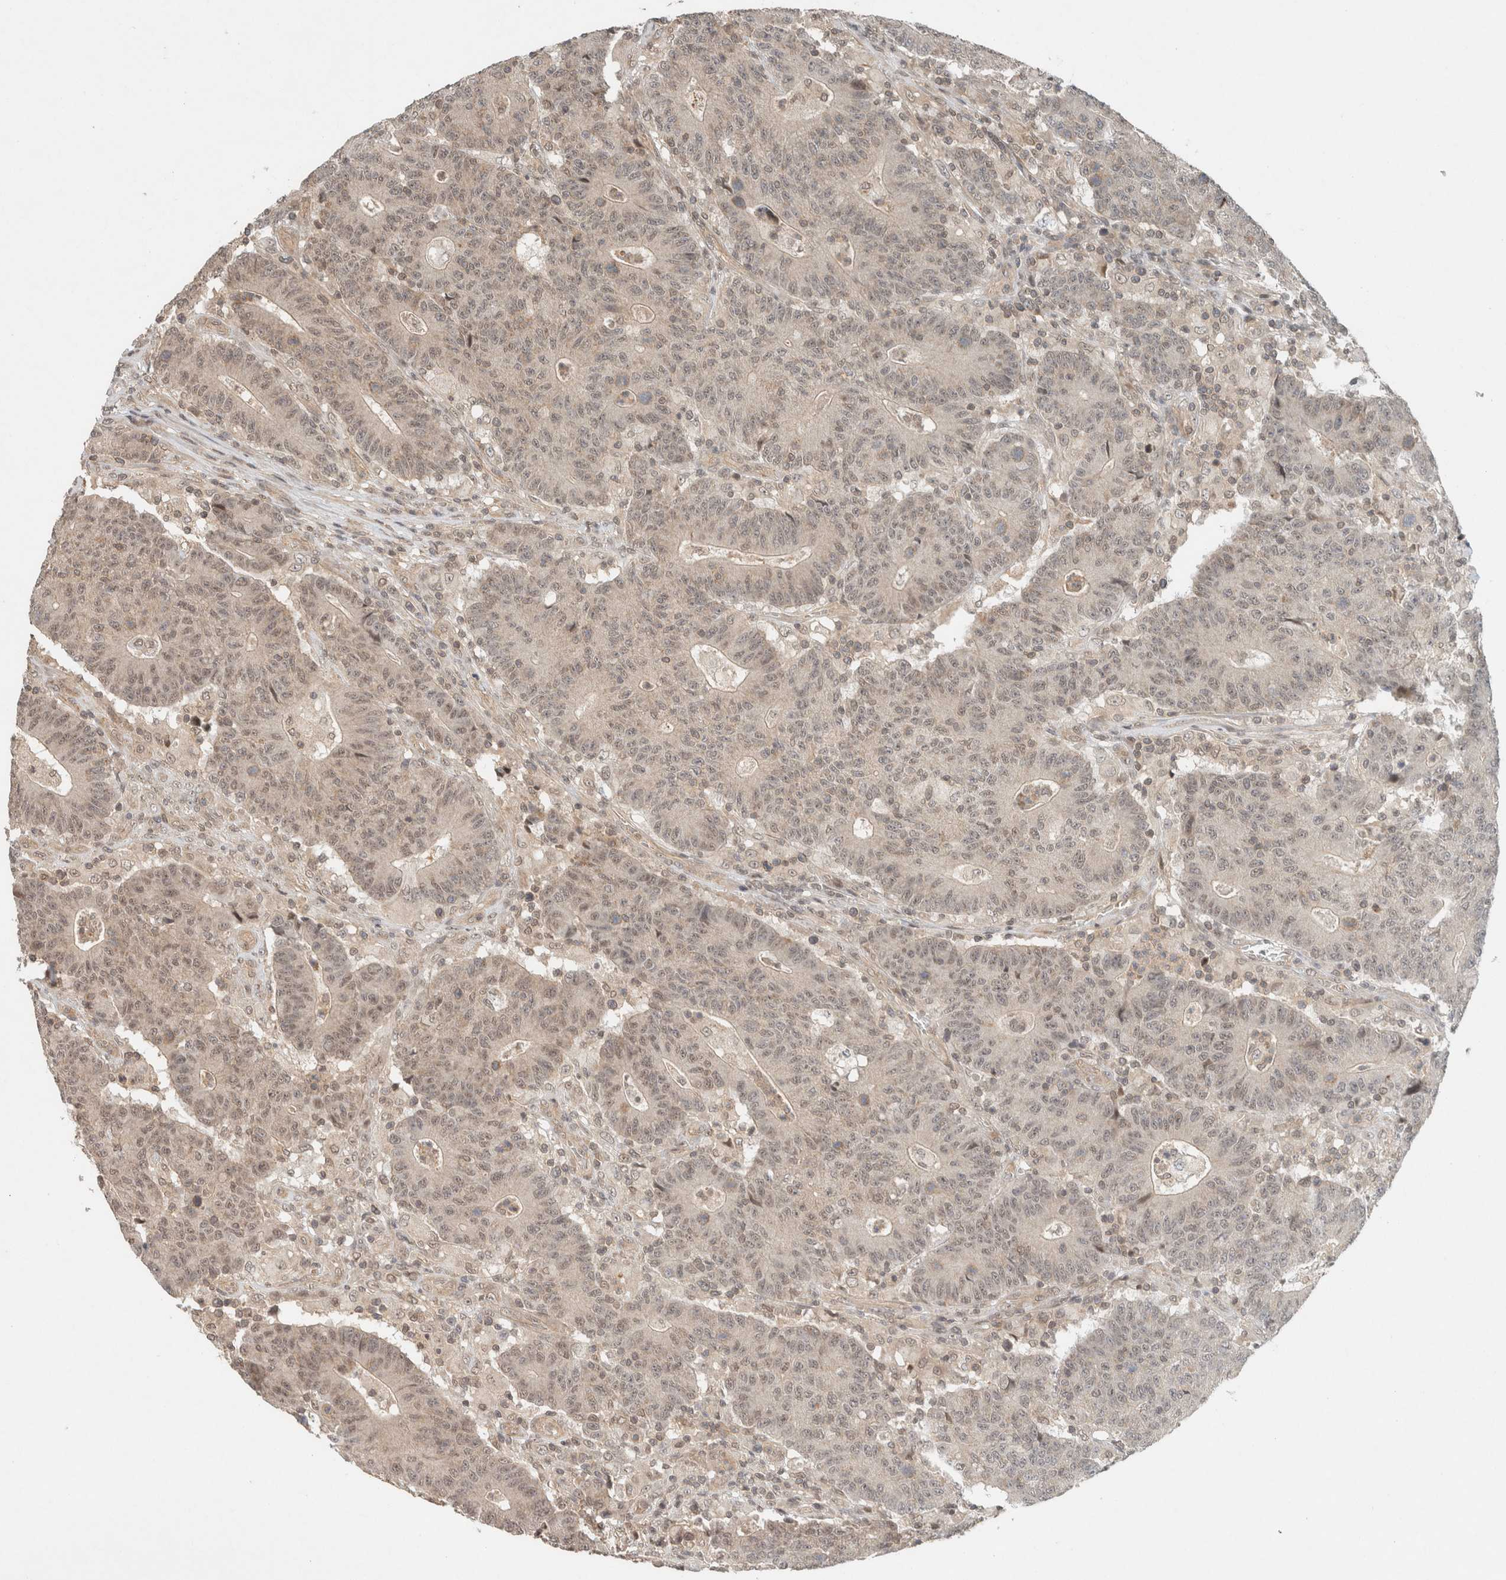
{"staining": {"intensity": "weak", "quantity": "25%-75%", "location": "nuclear"}, "tissue": "colorectal cancer", "cell_type": "Tumor cells", "image_type": "cancer", "snomed": [{"axis": "morphology", "description": "Normal tissue, NOS"}, {"axis": "morphology", "description": "Adenocarcinoma, NOS"}, {"axis": "topography", "description": "Colon"}], "caption": "Colorectal cancer (adenocarcinoma) stained for a protein exhibits weak nuclear positivity in tumor cells.", "gene": "CAAP1", "patient": {"sex": "female", "age": 75}}